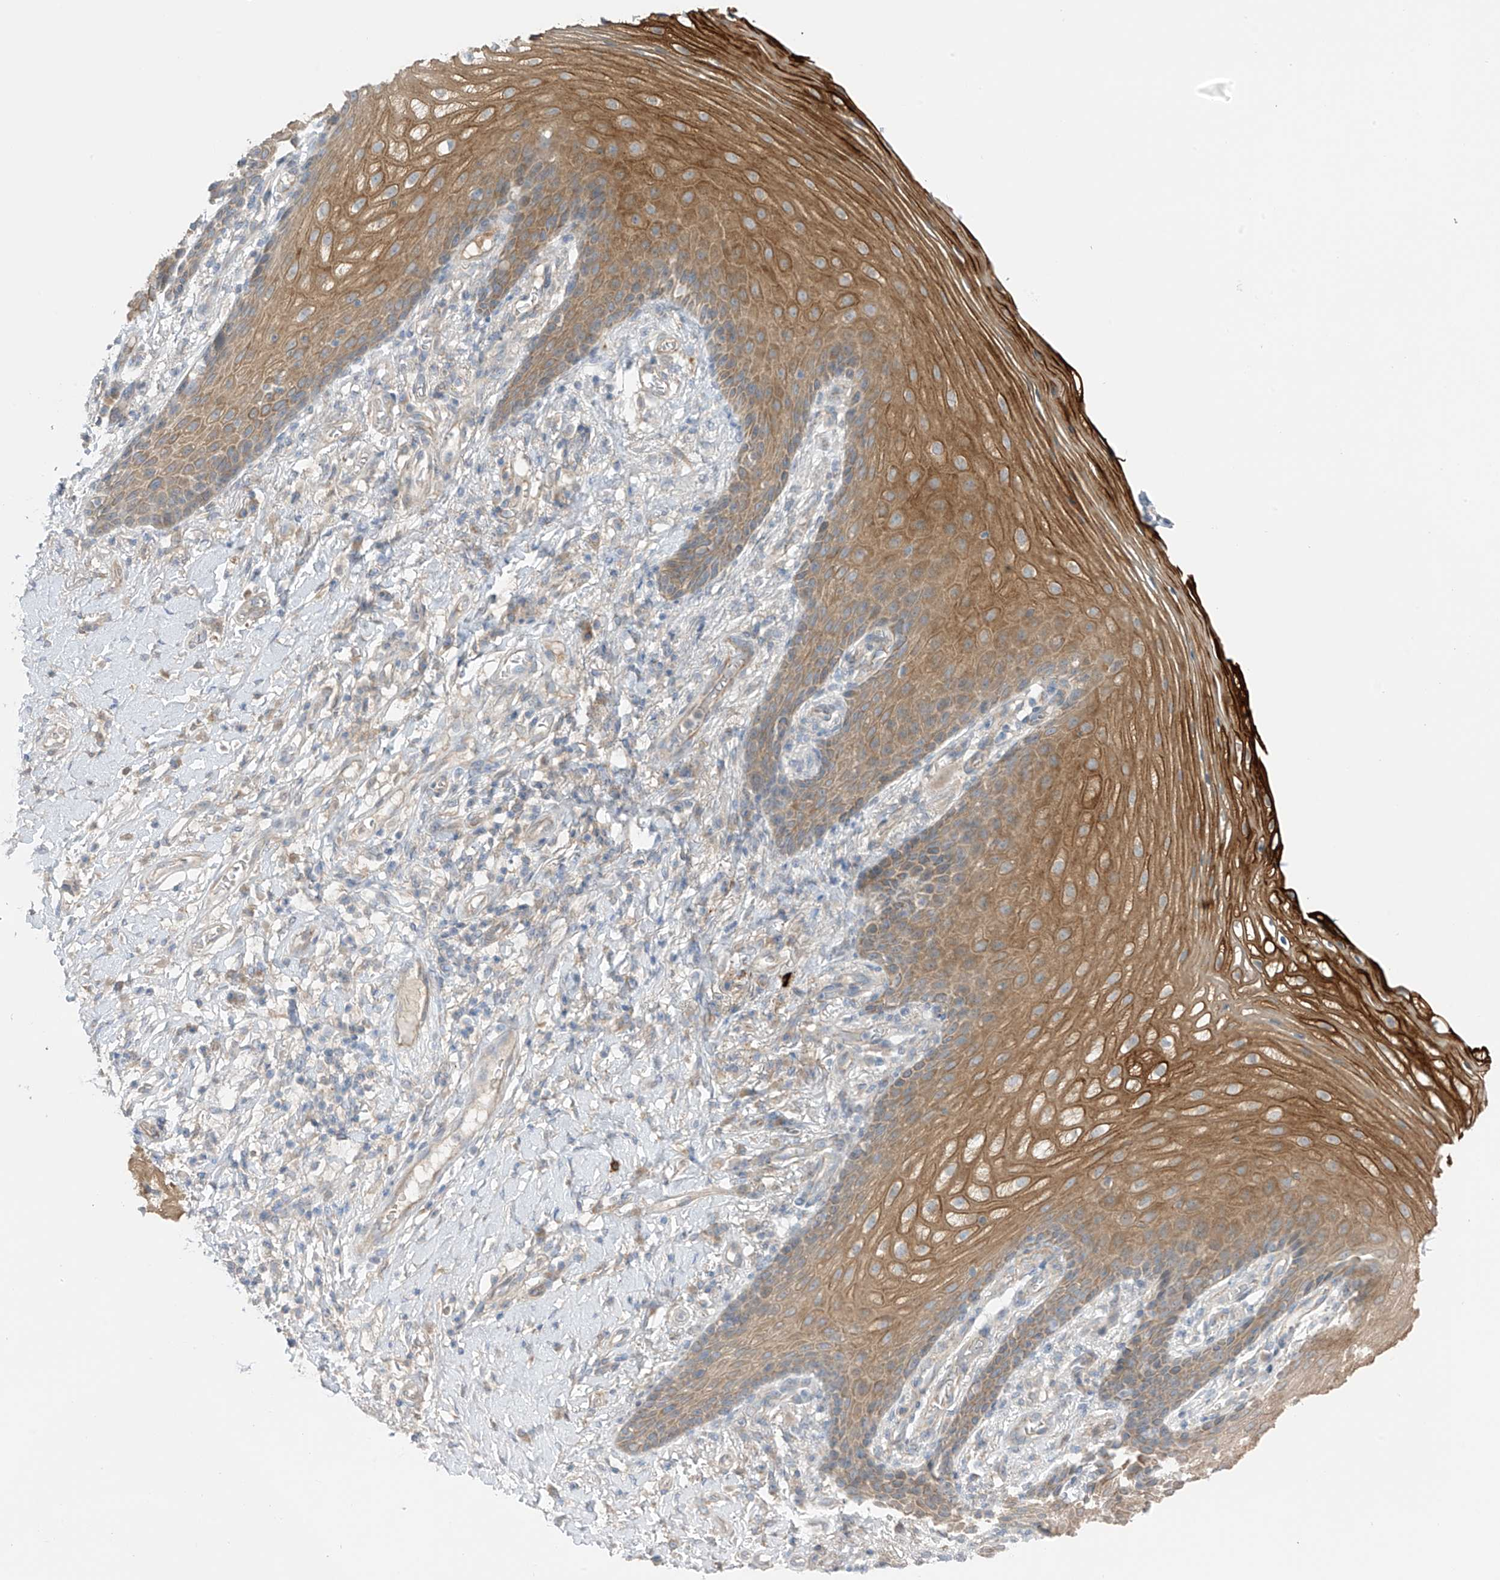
{"staining": {"intensity": "moderate", "quantity": ">75%", "location": "cytoplasmic/membranous"}, "tissue": "vagina", "cell_type": "Squamous epithelial cells", "image_type": "normal", "snomed": [{"axis": "morphology", "description": "Normal tissue, NOS"}, {"axis": "topography", "description": "Vagina"}], "caption": "Vagina stained with immunohistochemistry demonstrates moderate cytoplasmic/membranous staining in approximately >75% of squamous epithelial cells.", "gene": "NALCN", "patient": {"sex": "female", "age": 60}}